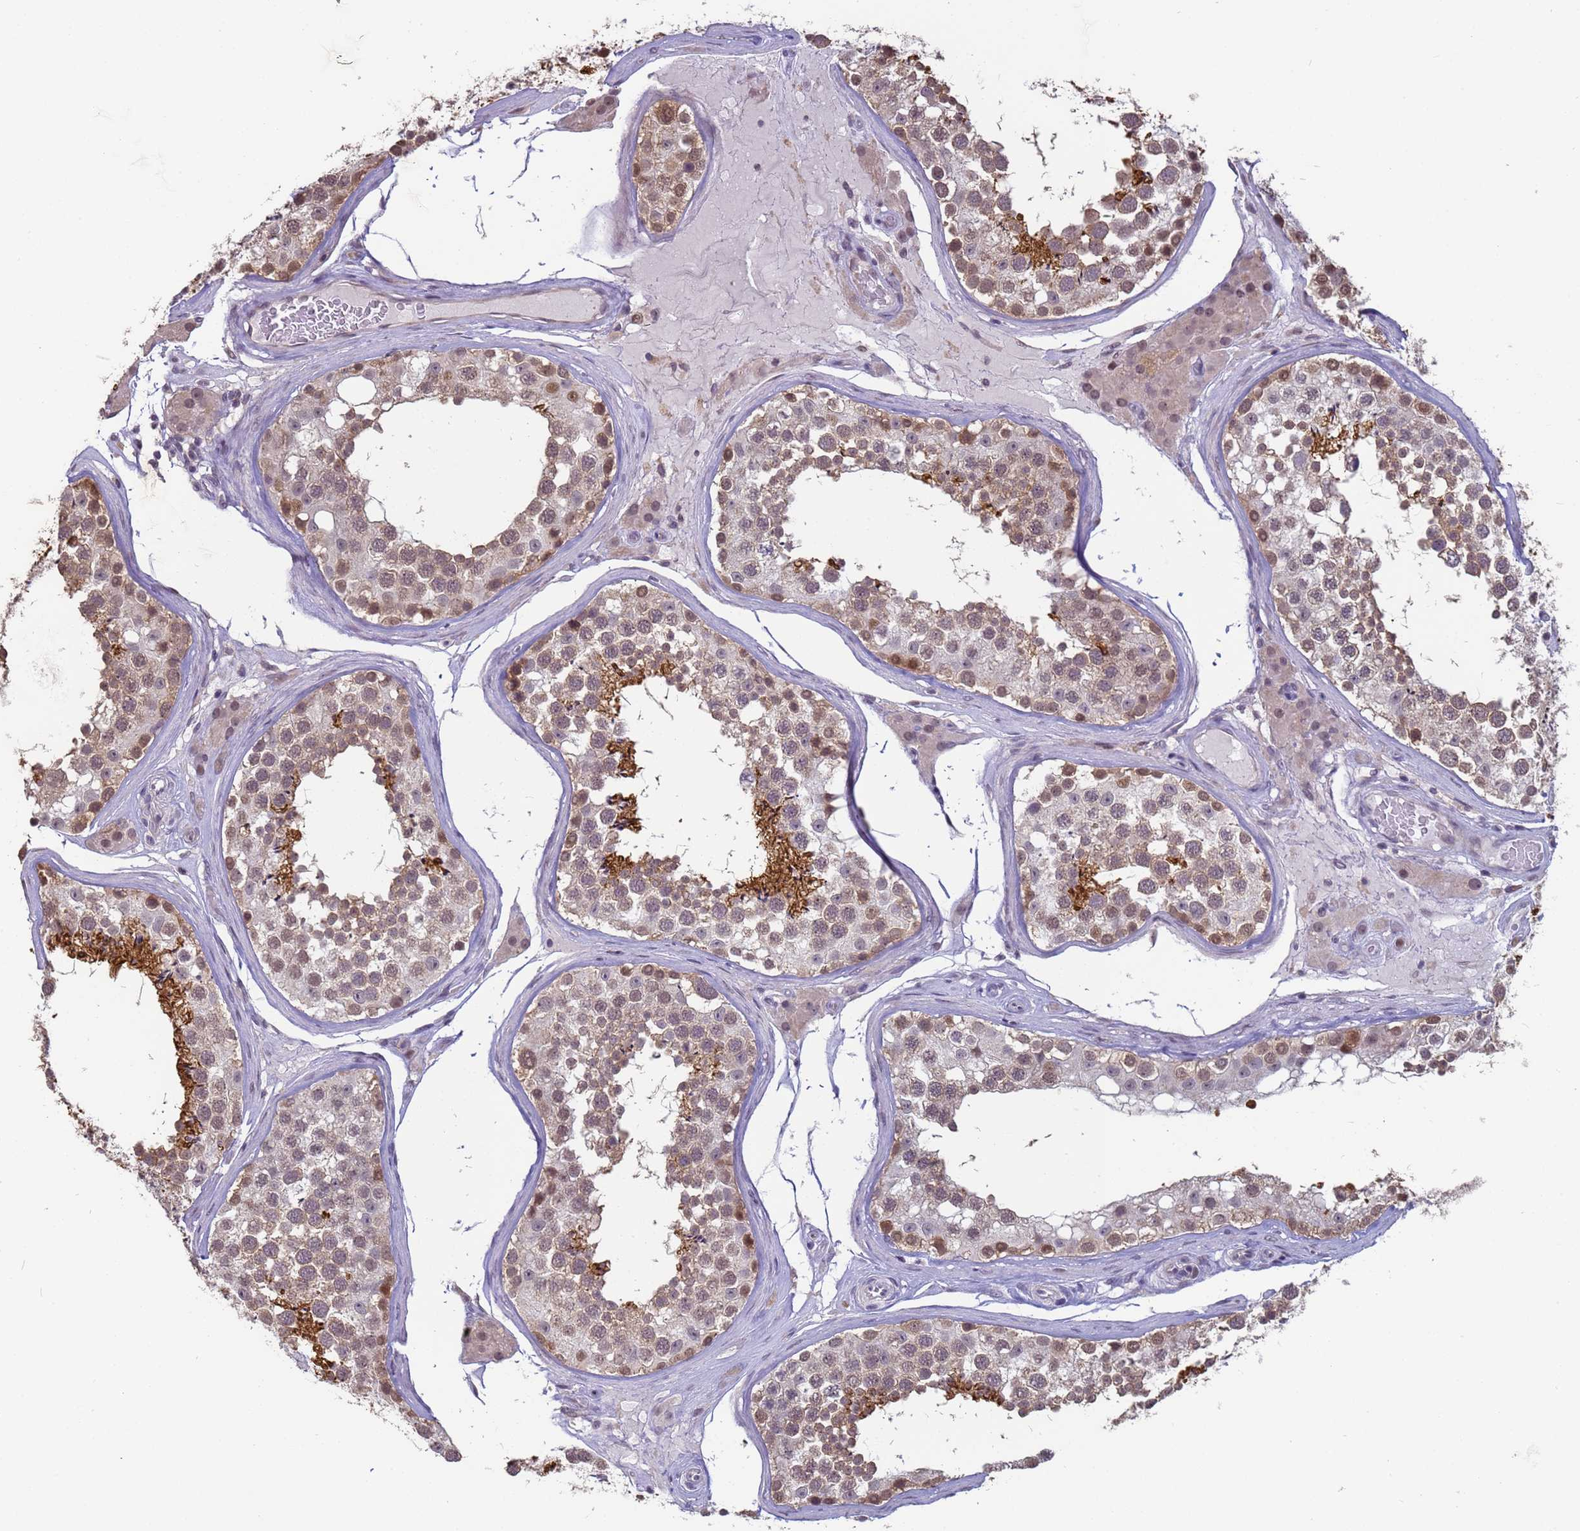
{"staining": {"intensity": "strong", "quantity": "<25%", "location": "cytoplasmic/membranous,nuclear"}, "tissue": "testis", "cell_type": "Cells in seminiferous ducts", "image_type": "normal", "snomed": [{"axis": "morphology", "description": "Normal tissue, NOS"}, {"axis": "topography", "description": "Testis"}], "caption": "Strong cytoplasmic/membranous,nuclear expression is present in approximately <25% of cells in seminiferous ducts in unremarkable testis. (IHC, brightfield microscopy, high magnification).", "gene": "VWA3A", "patient": {"sex": "male", "age": 46}}